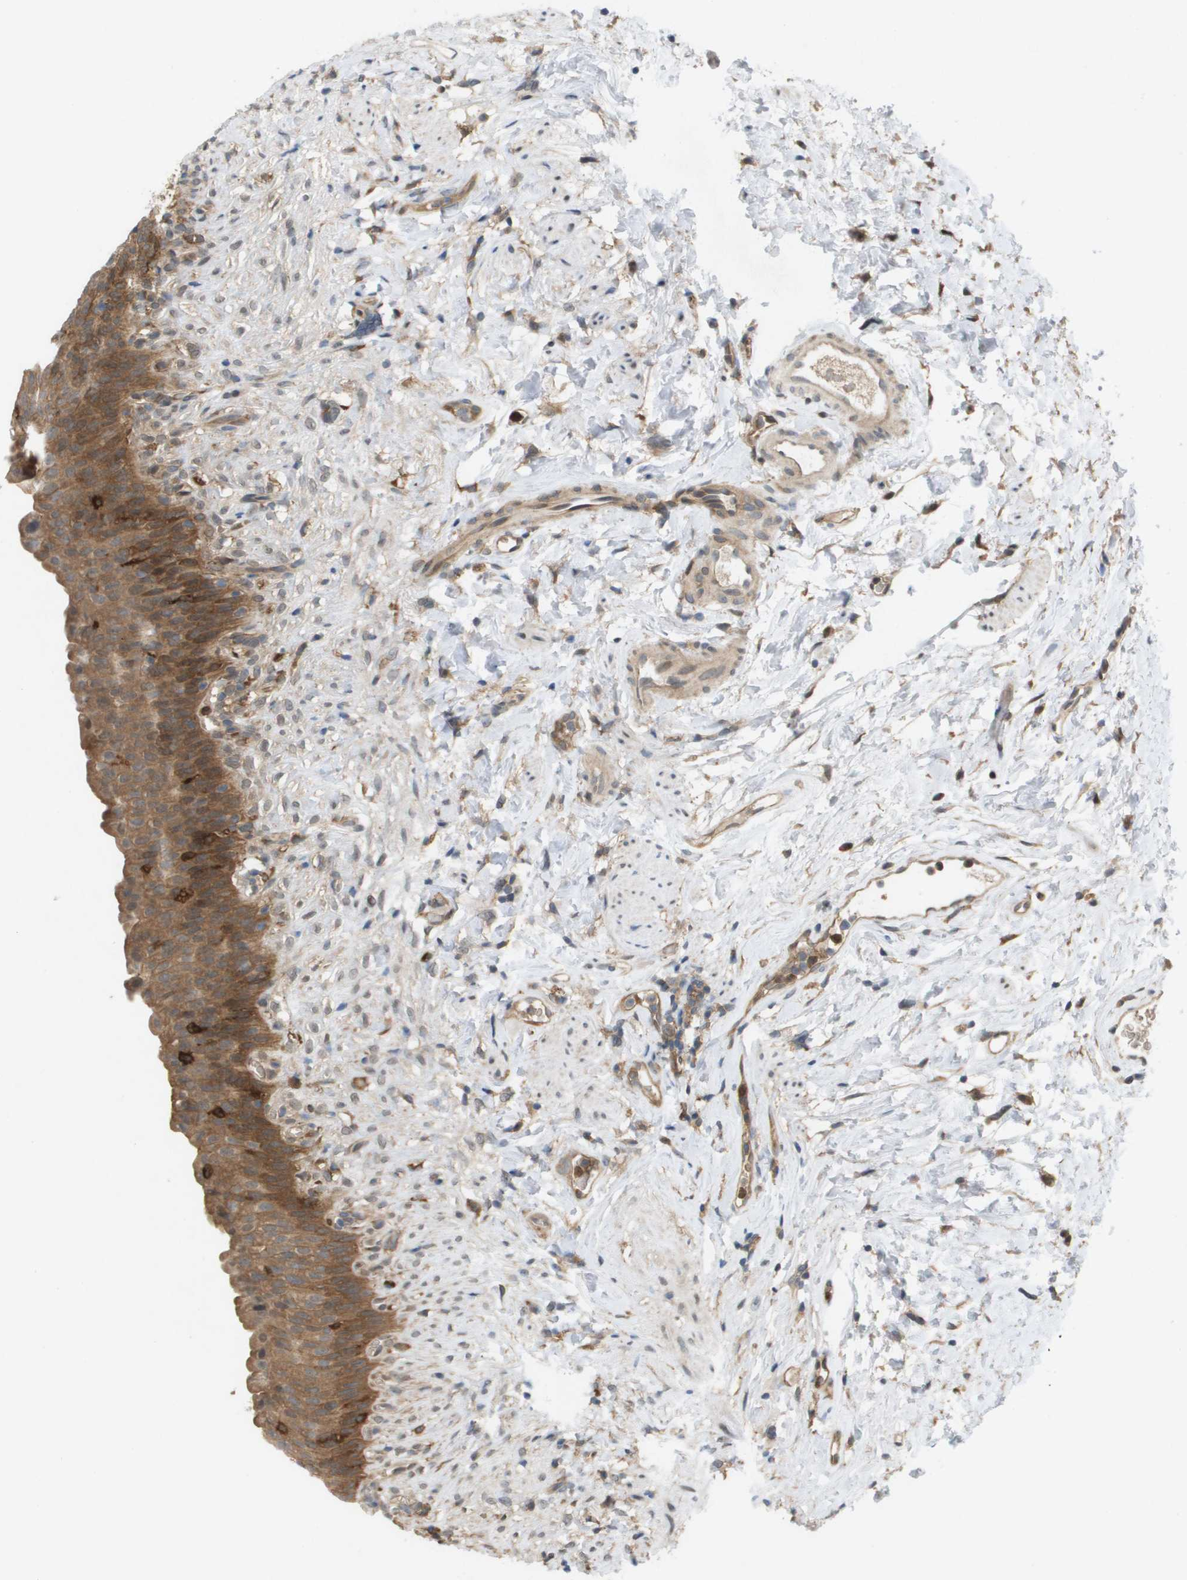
{"staining": {"intensity": "moderate", "quantity": ">75%", "location": "cytoplasmic/membranous"}, "tissue": "urinary bladder", "cell_type": "Urothelial cells", "image_type": "normal", "snomed": [{"axis": "morphology", "description": "Normal tissue, NOS"}, {"axis": "topography", "description": "Urinary bladder"}], "caption": "A high-resolution micrograph shows immunohistochemistry (IHC) staining of normal urinary bladder, which exhibits moderate cytoplasmic/membranous positivity in approximately >75% of urothelial cells.", "gene": "PALD1", "patient": {"sex": "female", "age": 79}}